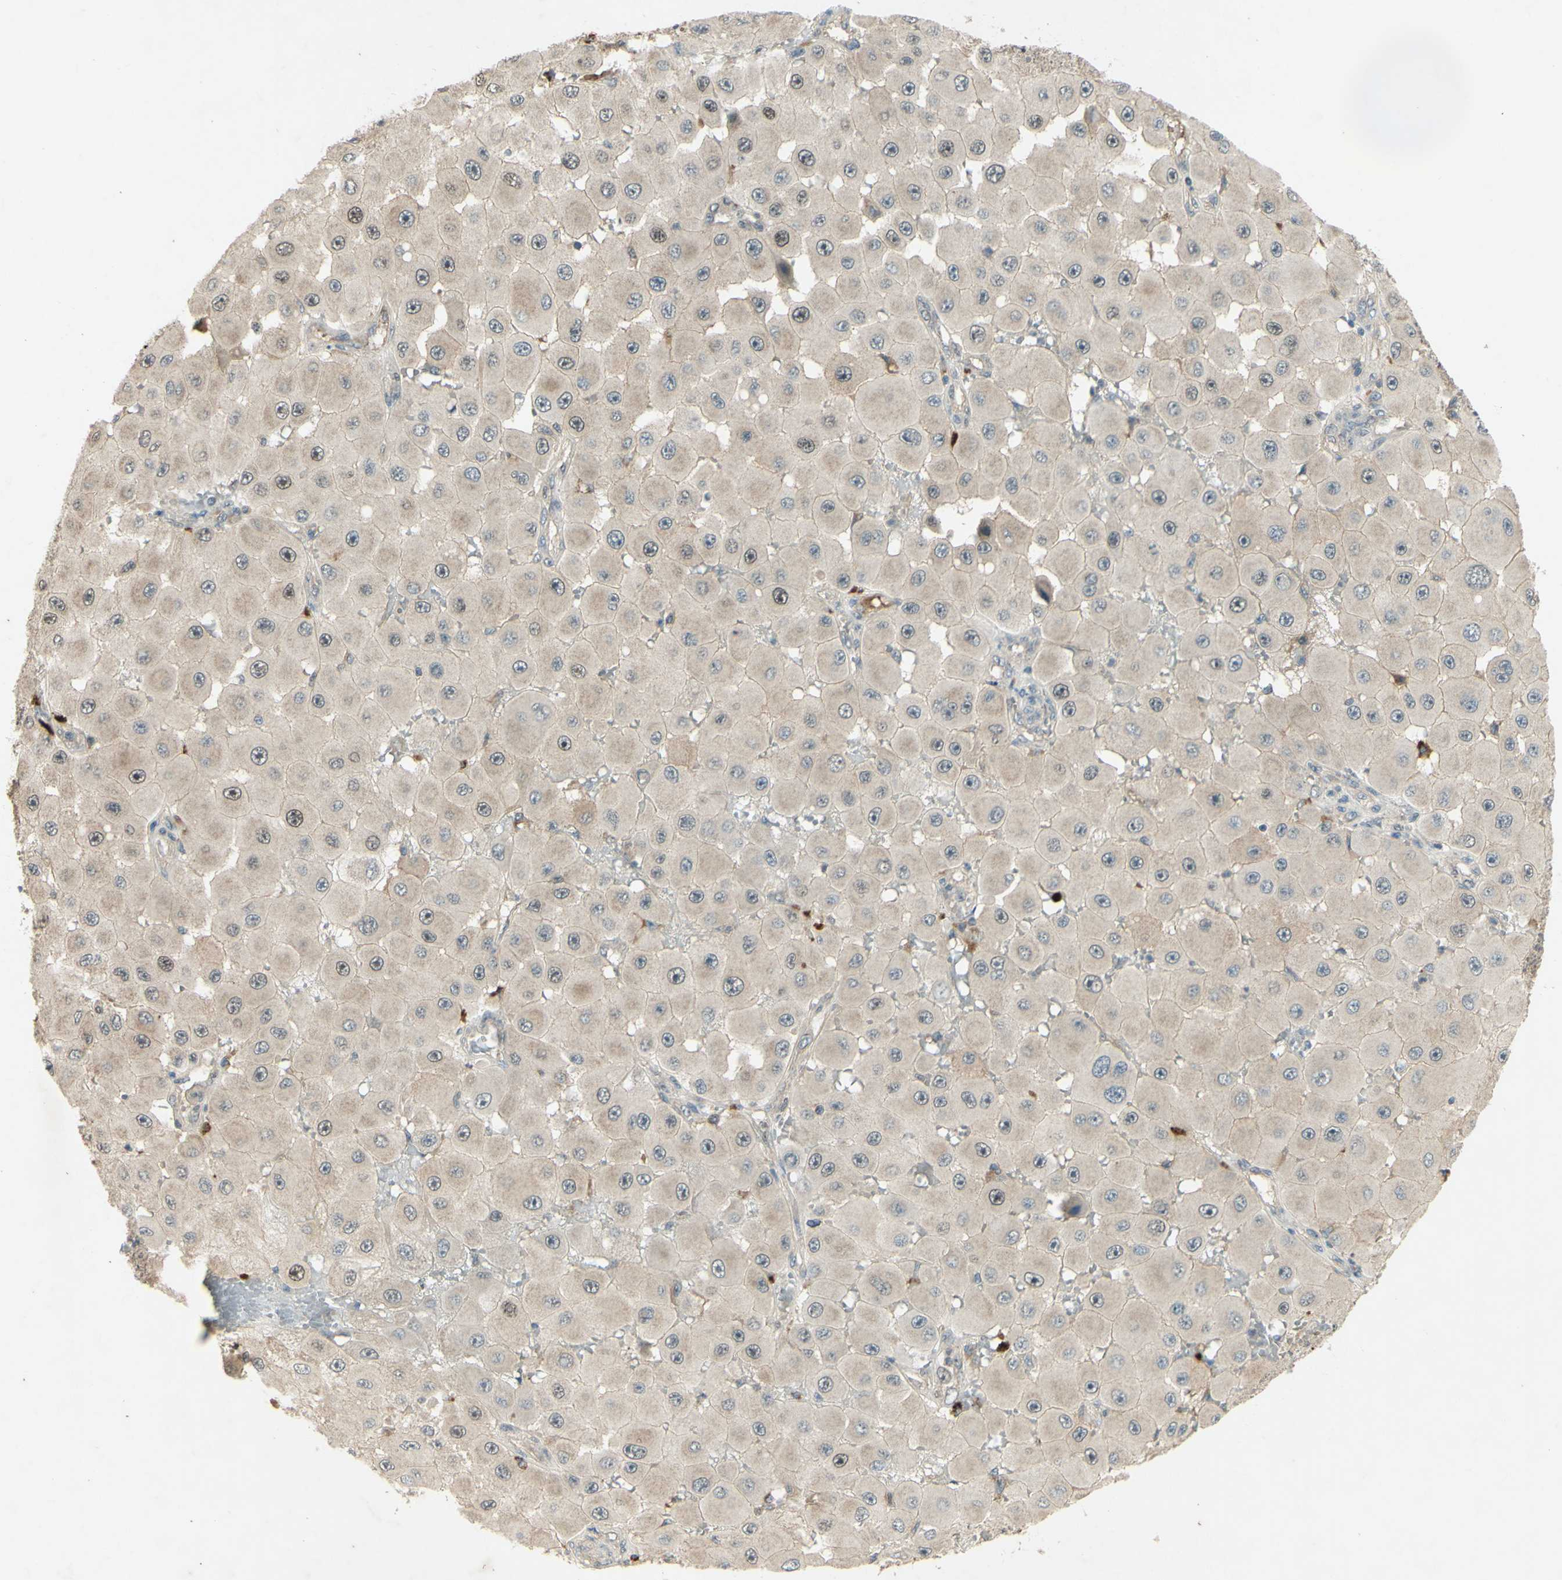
{"staining": {"intensity": "strong", "quantity": "<25%", "location": "nuclear"}, "tissue": "melanoma", "cell_type": "Tumor cells", "image_type": "cancer", "snomed": [{"axis": "morphology", "description": "Malignant melanoma, NOS"}, {"axis": "topography", "description": "Skin"}], "caption": "Immunohistochemistry (IHC) staining of malignant melanoma, which demonstrates medium levels of strong nuclear staining in about <25% of tumor cells indicating strong nuclear protein staining. The staining was performed using DAB (3,3'-diaminobenzidine) (brown) for protein detection and nuclei were counterstained in hematoxylin (blue).", "gene": "RAD18", "patient": {"sex": "female", "age": 81}}